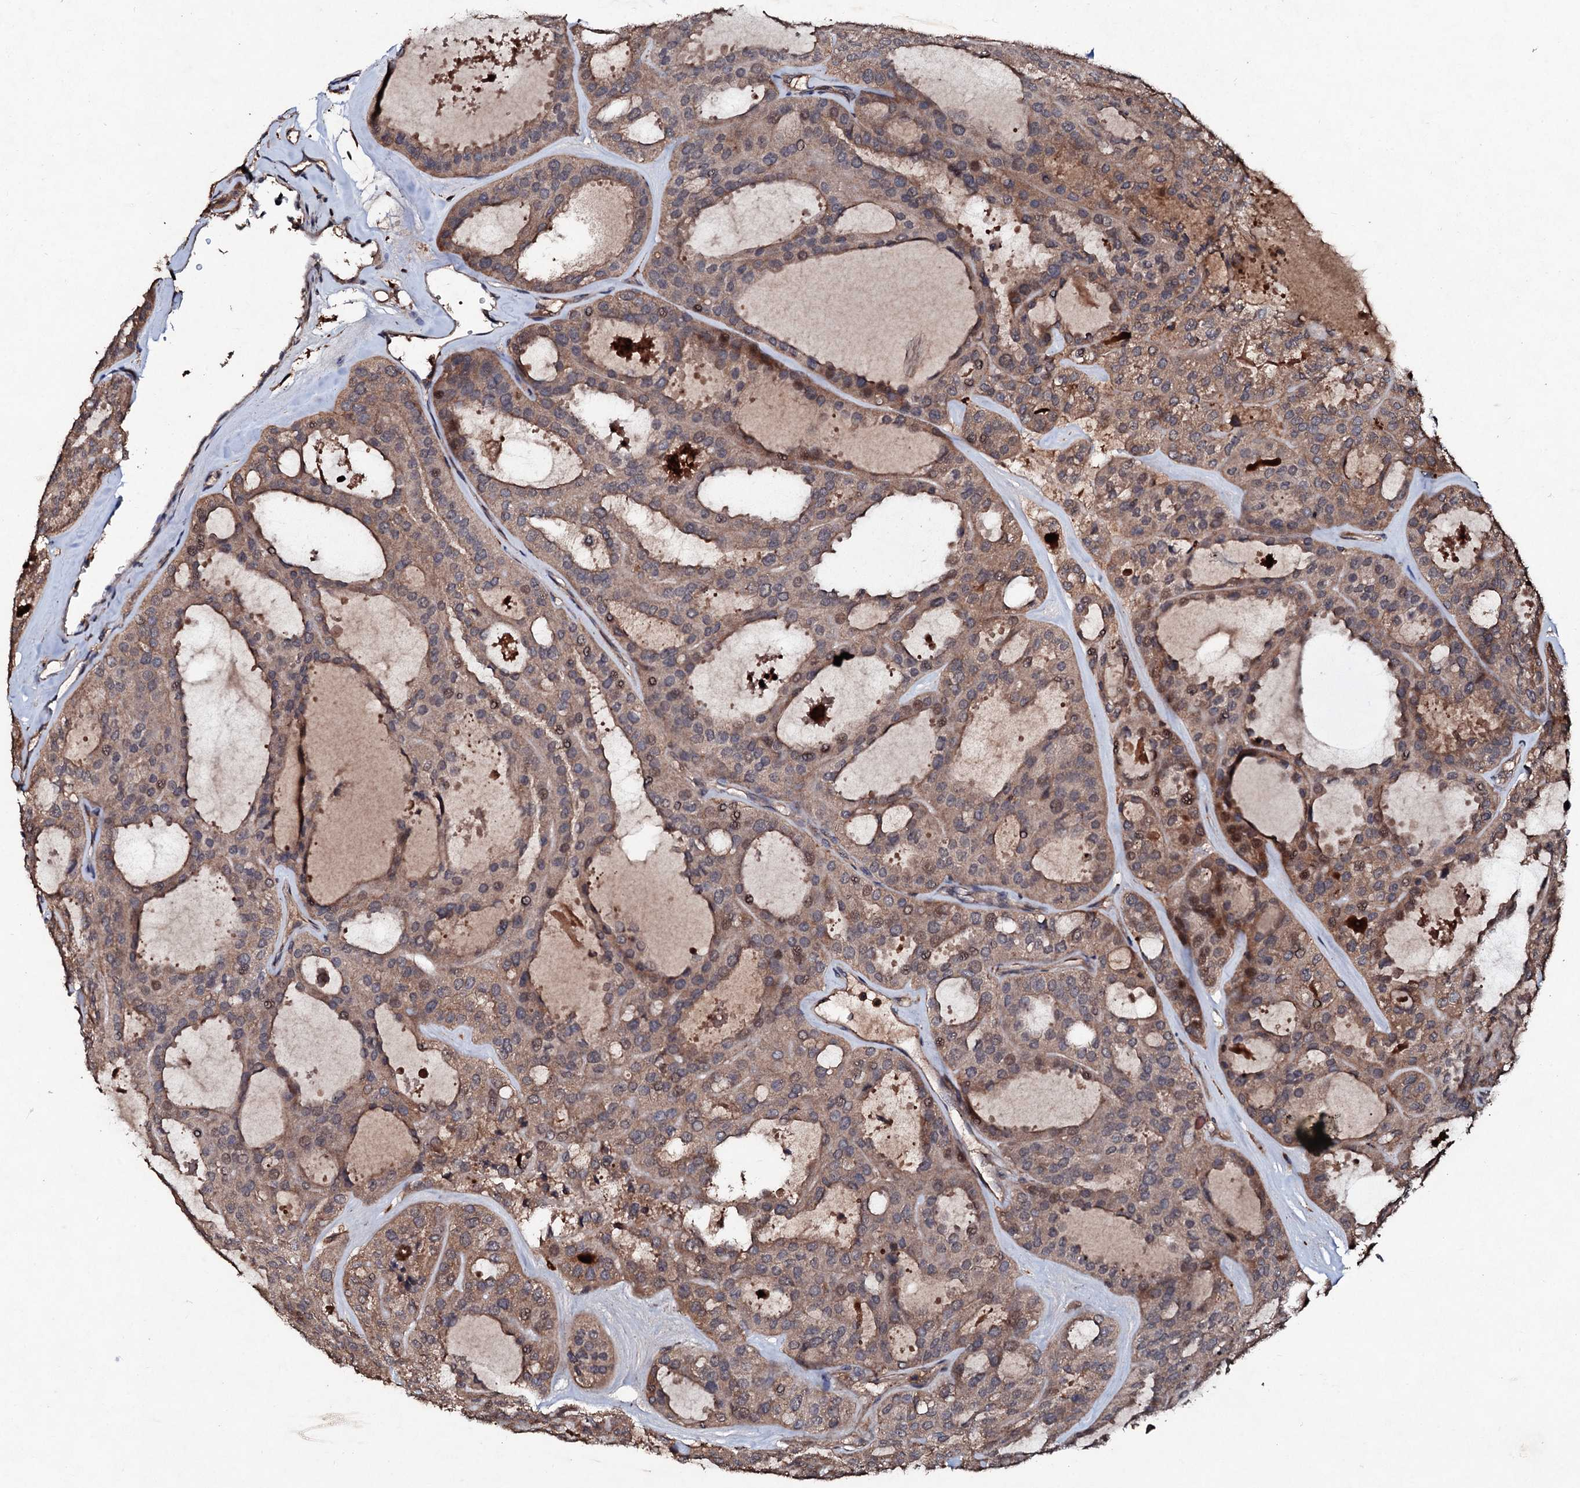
{"staining": {"intensity": "moderate", "quantity": ">75%", "location": "cytoplasmic/membranous"}, "tissue": "thyroid cancer", "cell_type": "Tumor cells", "image_type": "cancer", "snomed": [{"axis": "morphology", "description": "Follicular adenoma carcinoma, NOS"}, {"axis": "topography", "description": "Thyroid gland"}], "caption": "Moderate cytoplasmic/membranous positivity is identified in about >75% of tumor cells in thyroid cancer (follicular adenoma carcinoma). Ihc stains the protein of interest in brown and the nuclei are stained blue.", "gene": "KERA", "patient": {"sex": "male", "age": 75}}